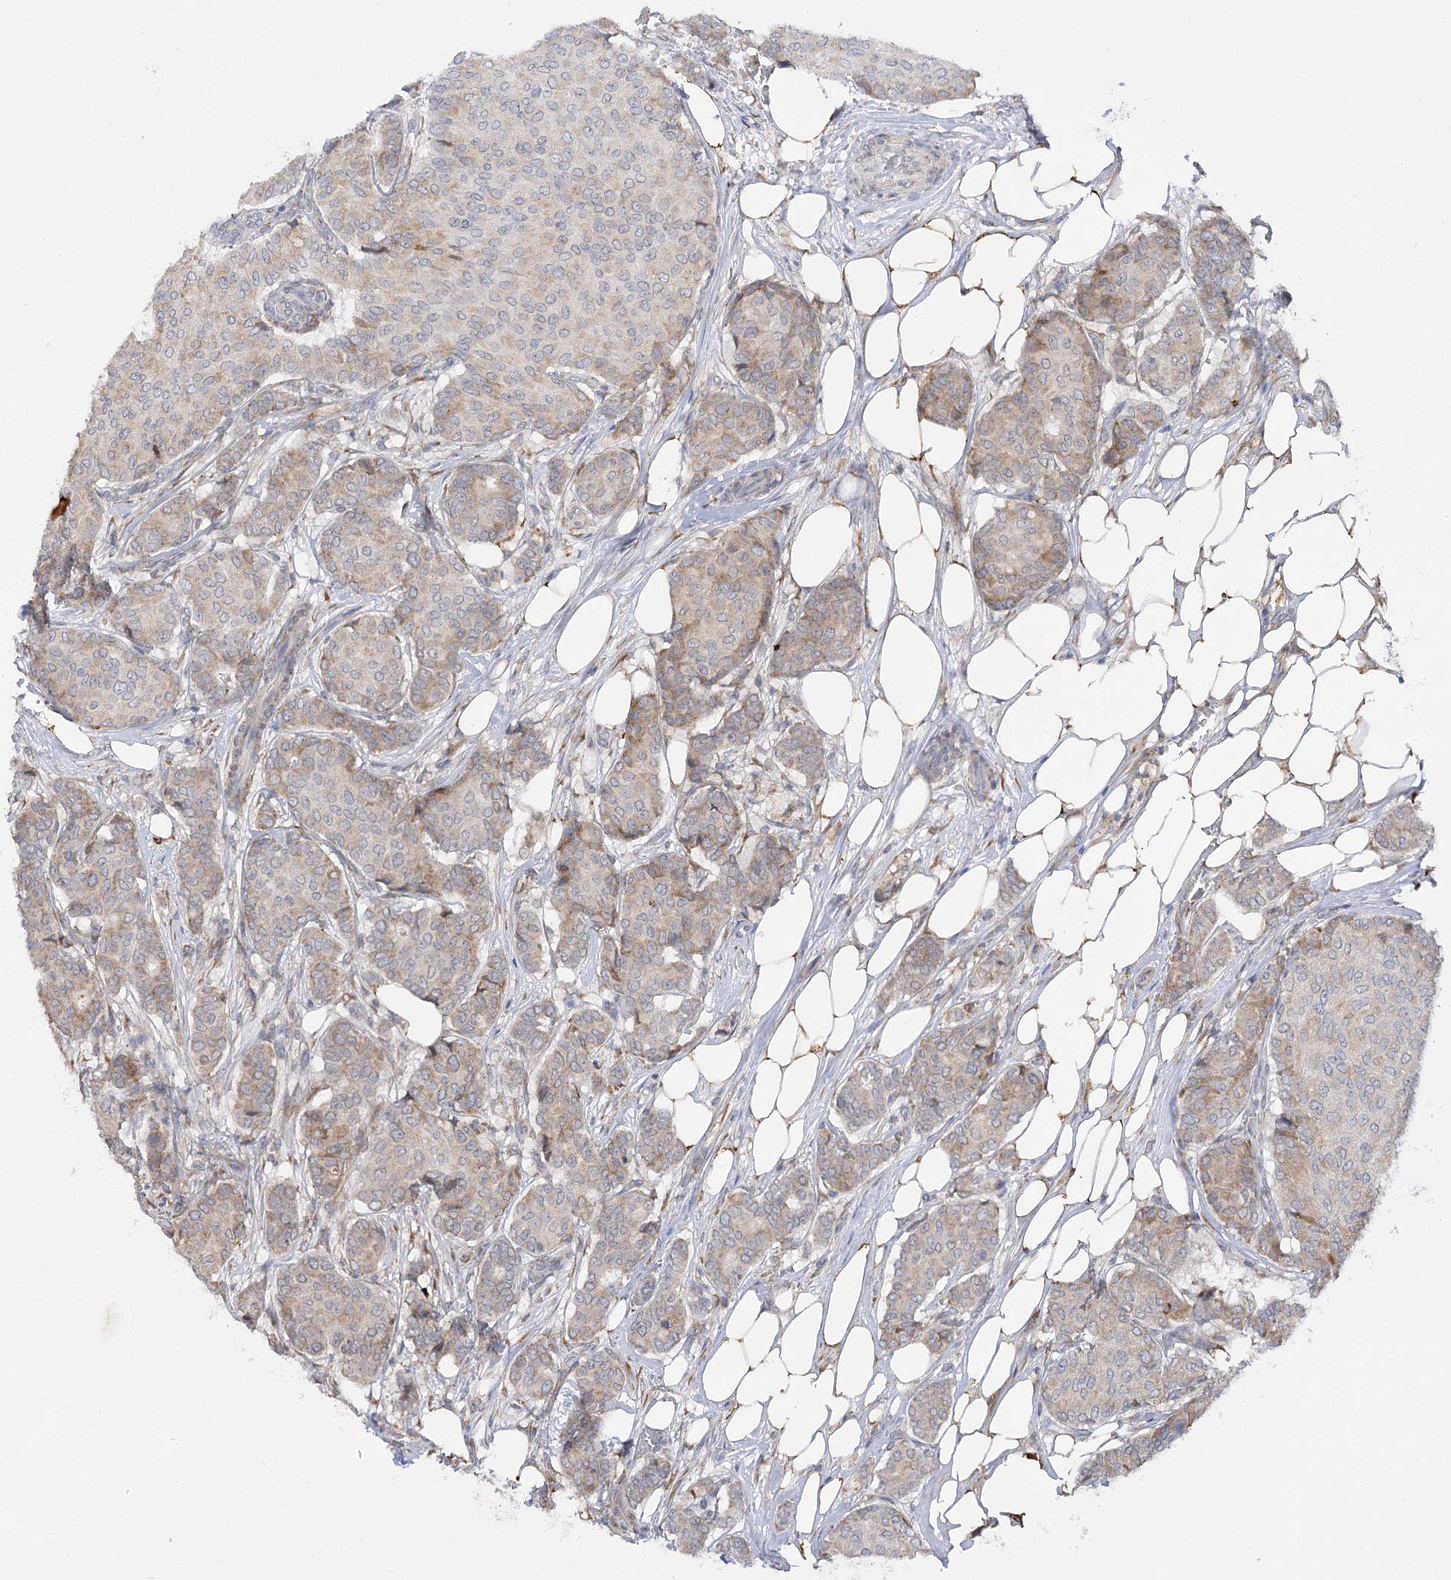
{"staining": {"intensity": "weak", "quantity": "<25%", "location": "cytoplasmic/membranous"}, "tissue": "breast cancer", "cell_type": "Tumor cells", "image_type": "cancer", "snomed": [{"axis": "morphology", "description": "Duct carcinoma"}, {"axis": "topography", "description": "Breast"}], "caption": "There is no significant staining in tumor cells of breast cancer.", "gene": "NCKAP5", "patient": {"sex": "female", "age": 75}}